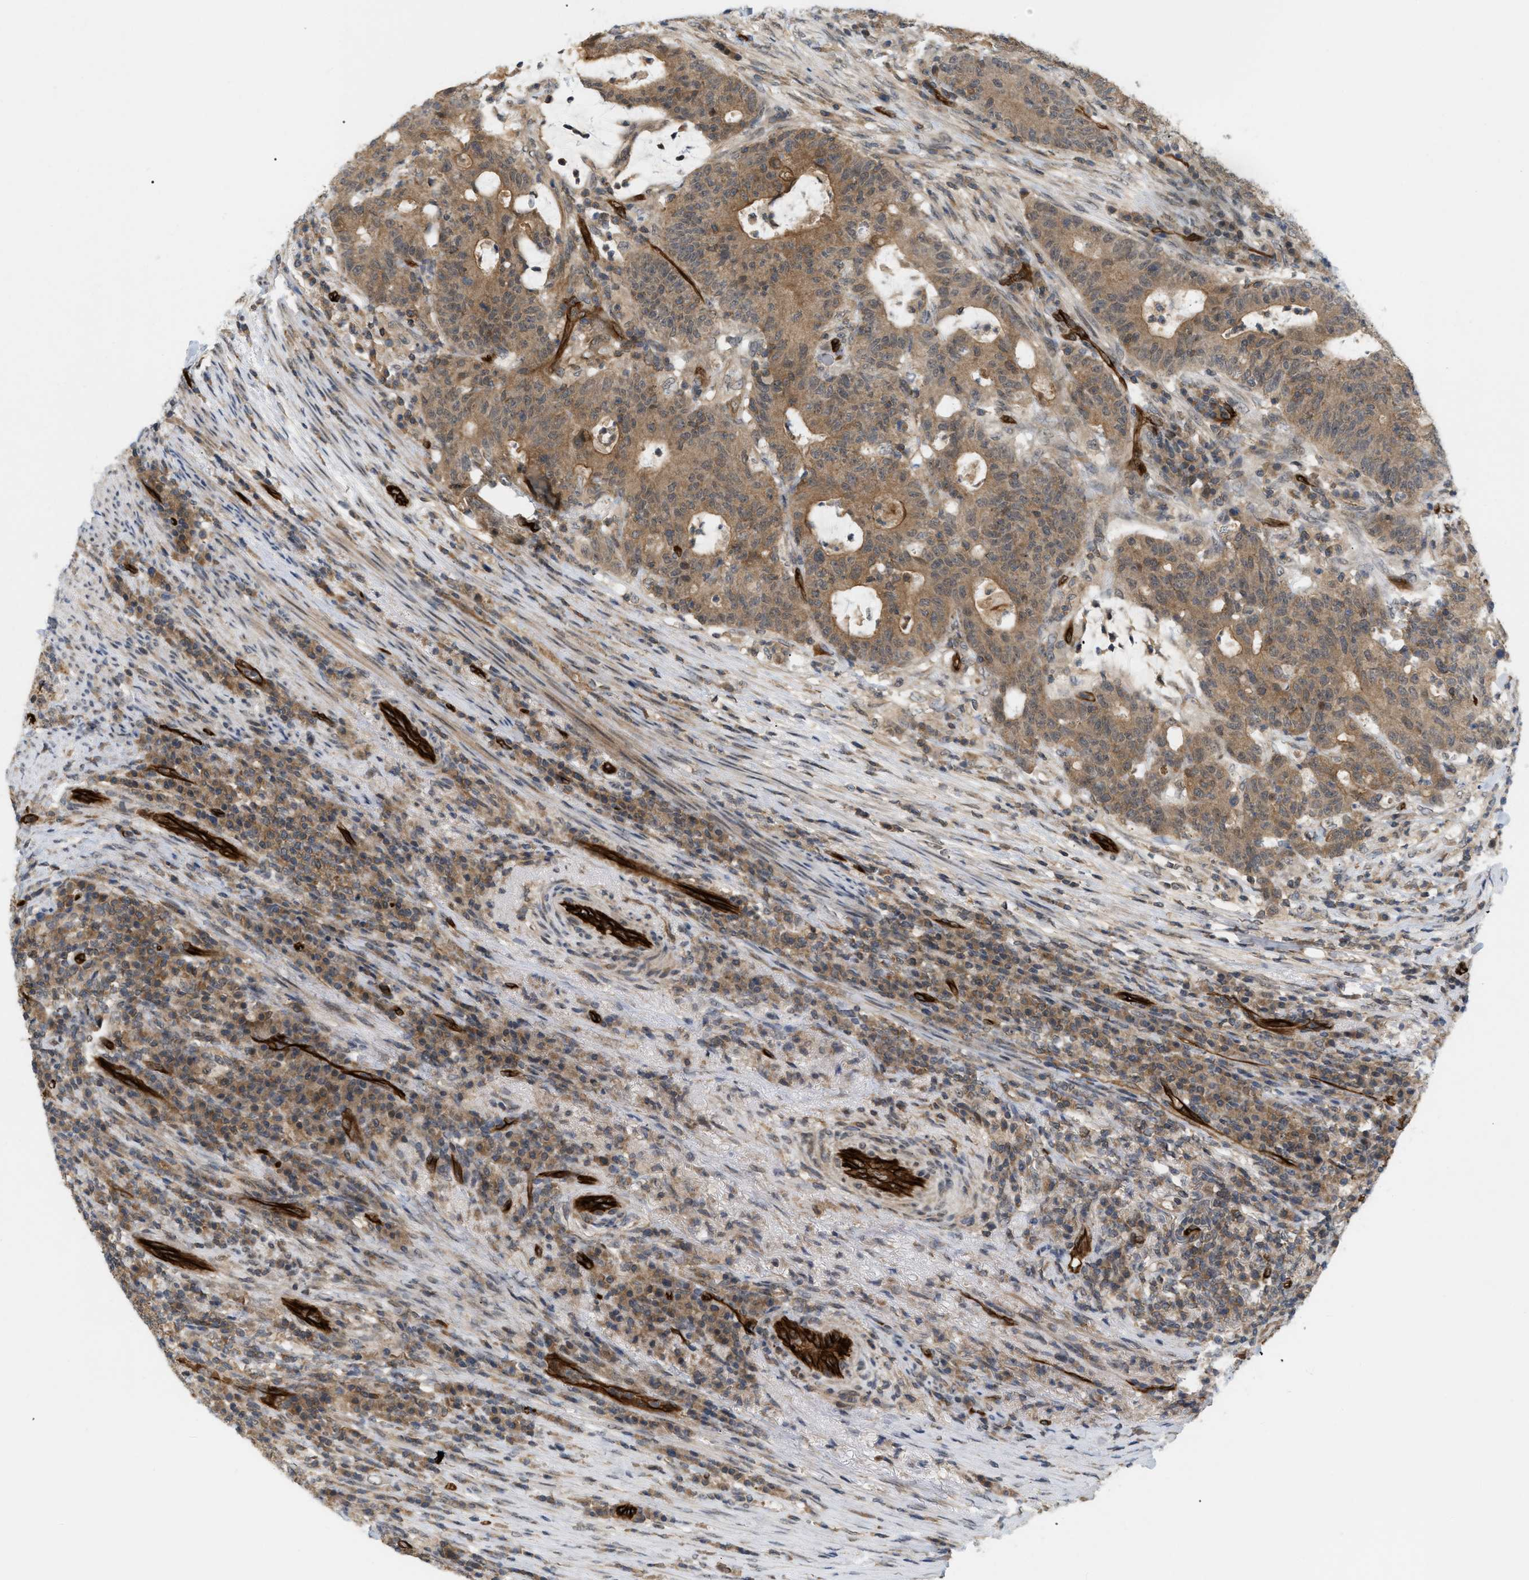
{"staining": {"intensity": "moderate", "quantity": ">75%", "location": "cytoplasmic/membranous"}, "tissue": "colorectal cancer", "cell_type": "Tumor cells", "image_type": "cancer", "snomed": [{"axis": "morphology", "description": "Normal tissue, NOS"}, {"axis": "morphology", "description": "Adenocarcinoma, NOS"}, {"axis": "topography", "description": "Colon"}], "caption": "A photomicrograph showing moderate cytoplasmic/membranous positivity in approximately >75% of tumor cells in colorectal cancer, as visualized by brown immunohistochemical staining.", "gene": "PALMD", "patient": {"sex": "female", "age": 75}}